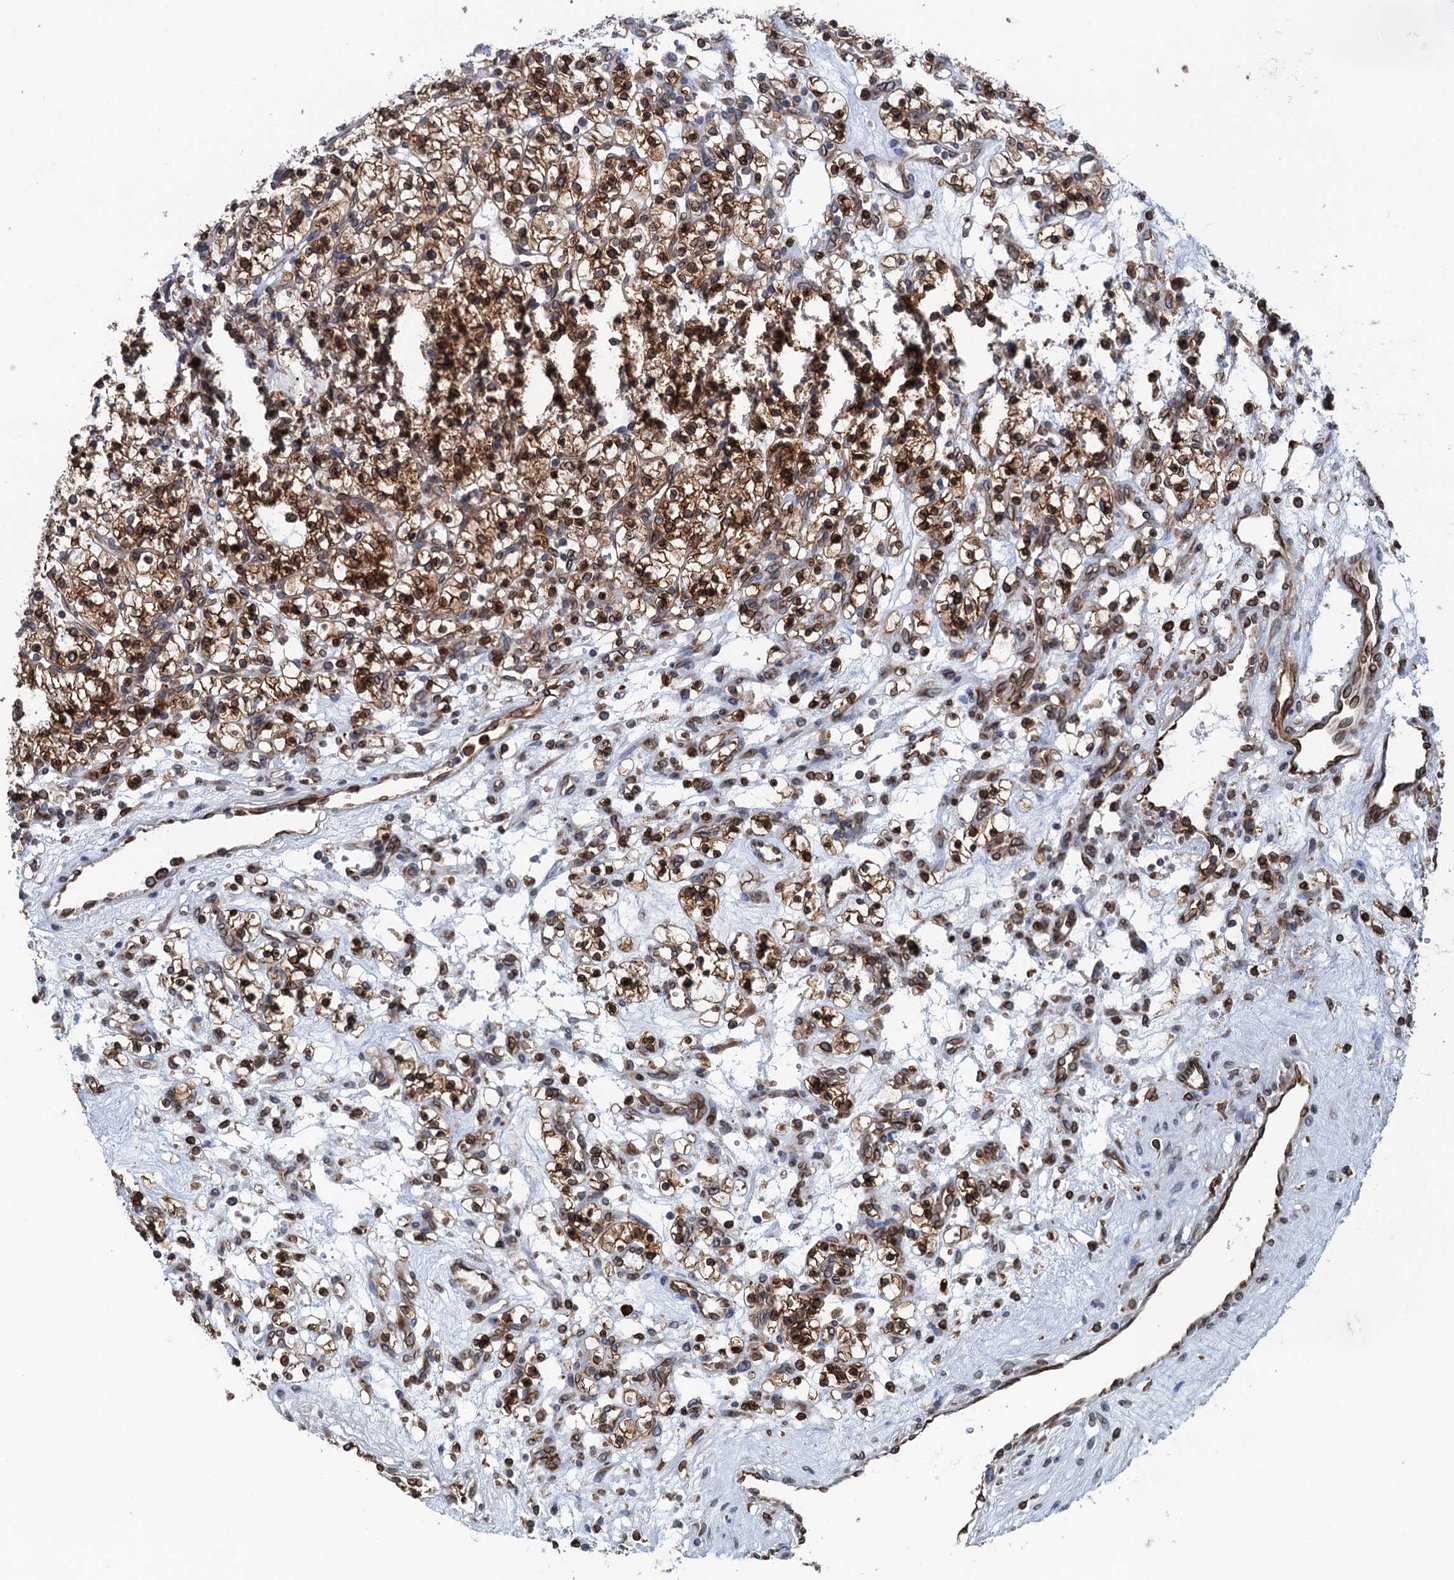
{"staining": {"intensity": "strong", "quantity": ">75%", "location": "cytoplasmic/membranous"}, "tissue": "renal cancer", "cell_type": "Tumor cells", "image_type": "cancer", "snomed": [{"axis": "morphology", "description": "Adenocarcinoma, NOS"}, {"axis": "topography", "description": "Kidney"}], "caption": "Human adenocarcinoma (renal) stained with a brown dye demonstrates strong cytoplasmic/membranous positive staining in about >75% of tumor cells.", "gene": "TMEM205", "patient": {"sex": "female", "age": 57}}